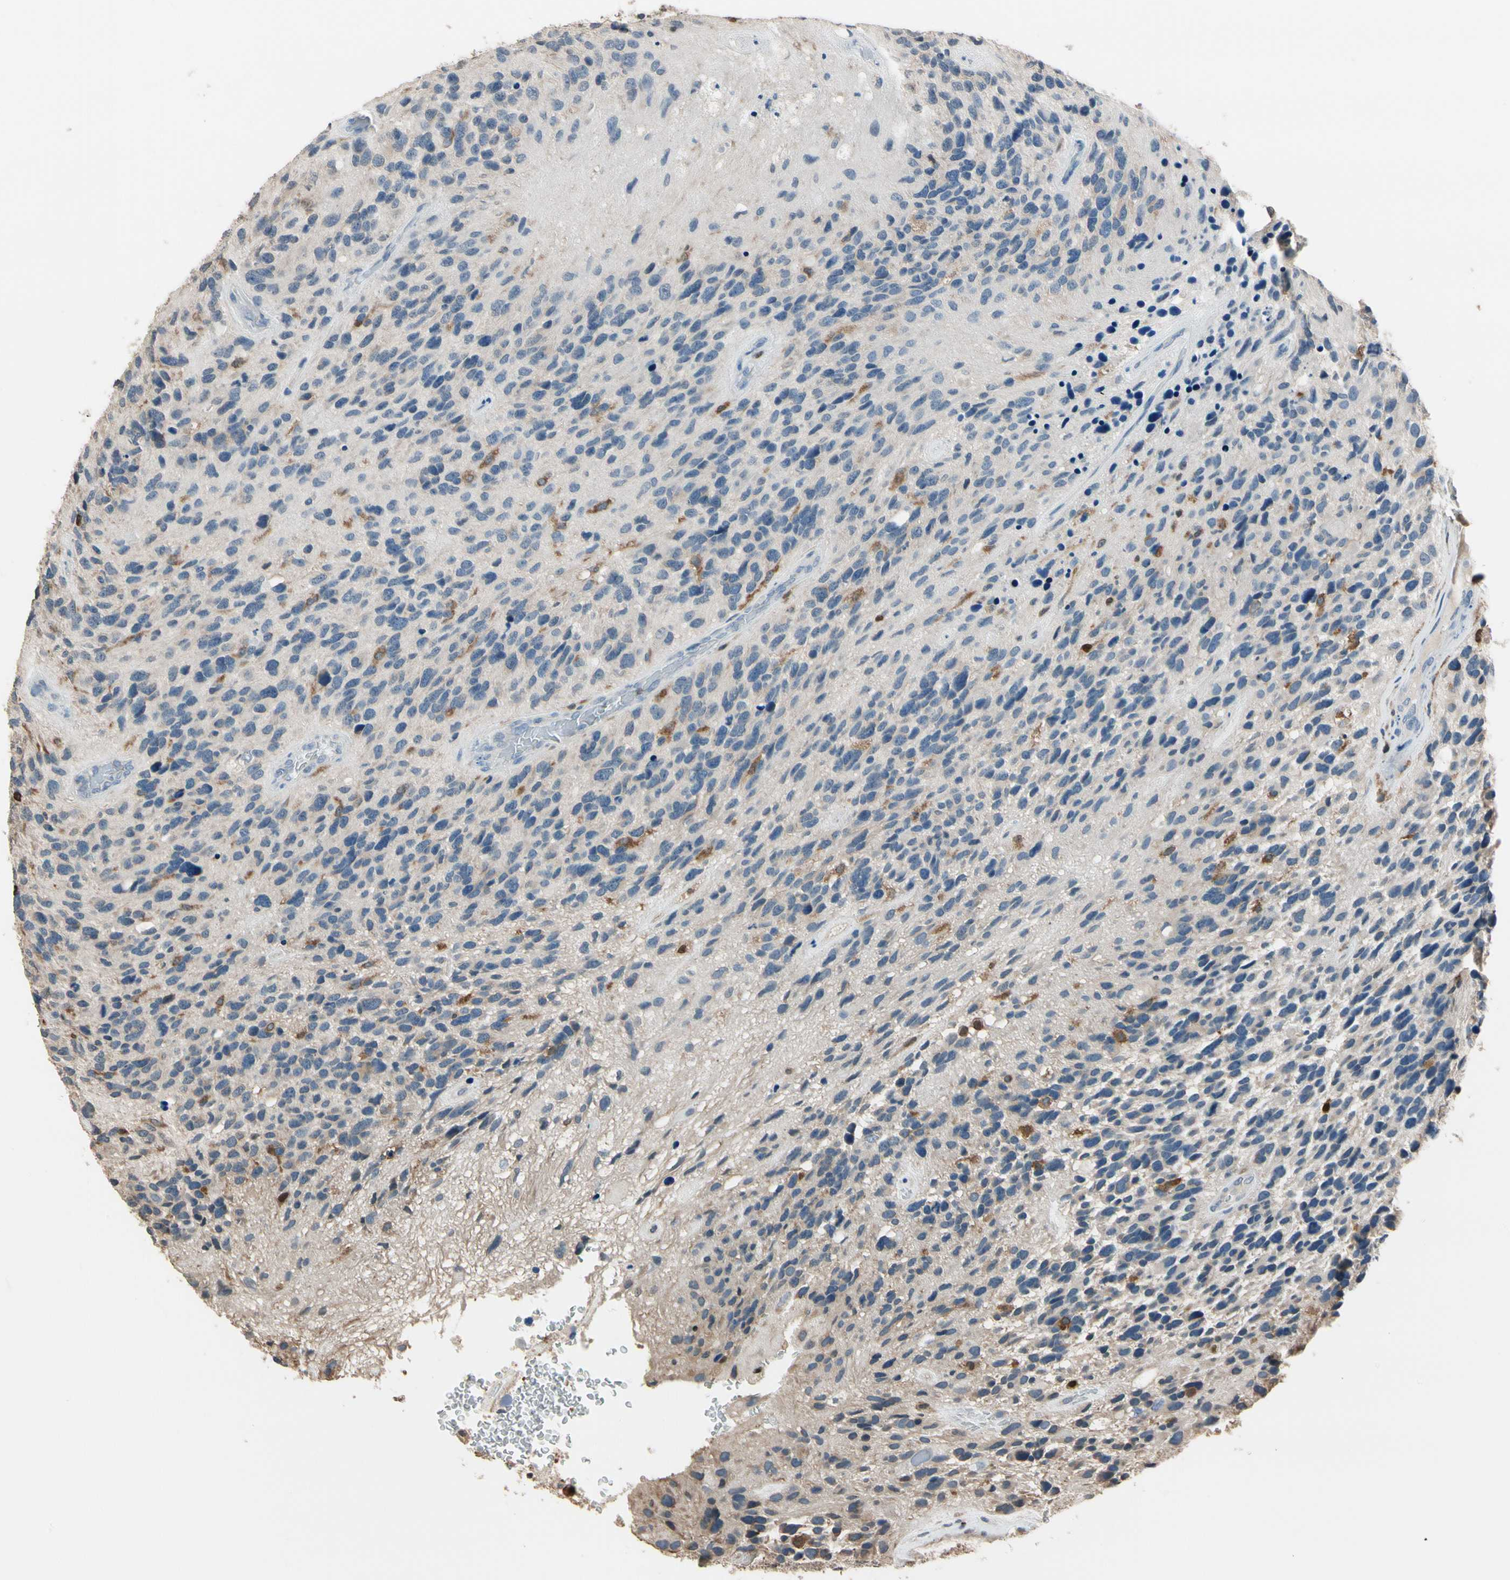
{"staining": {"intensity": "negative", "quantity": "none", "location": "none"}, "tissue": "glioma", "cell_type": "Tumor cells", "image_type": "cancer", "snomed": [{"axis": "morphology", "description": "Glioma, malignant, High grade"}, {"axis": "topography", "description": "Brain"}], "caption": "Tumor cells show no significant positivity in glioma.", "gene": "NFATC2", "patient": {"sex": "female", "age": 58}}